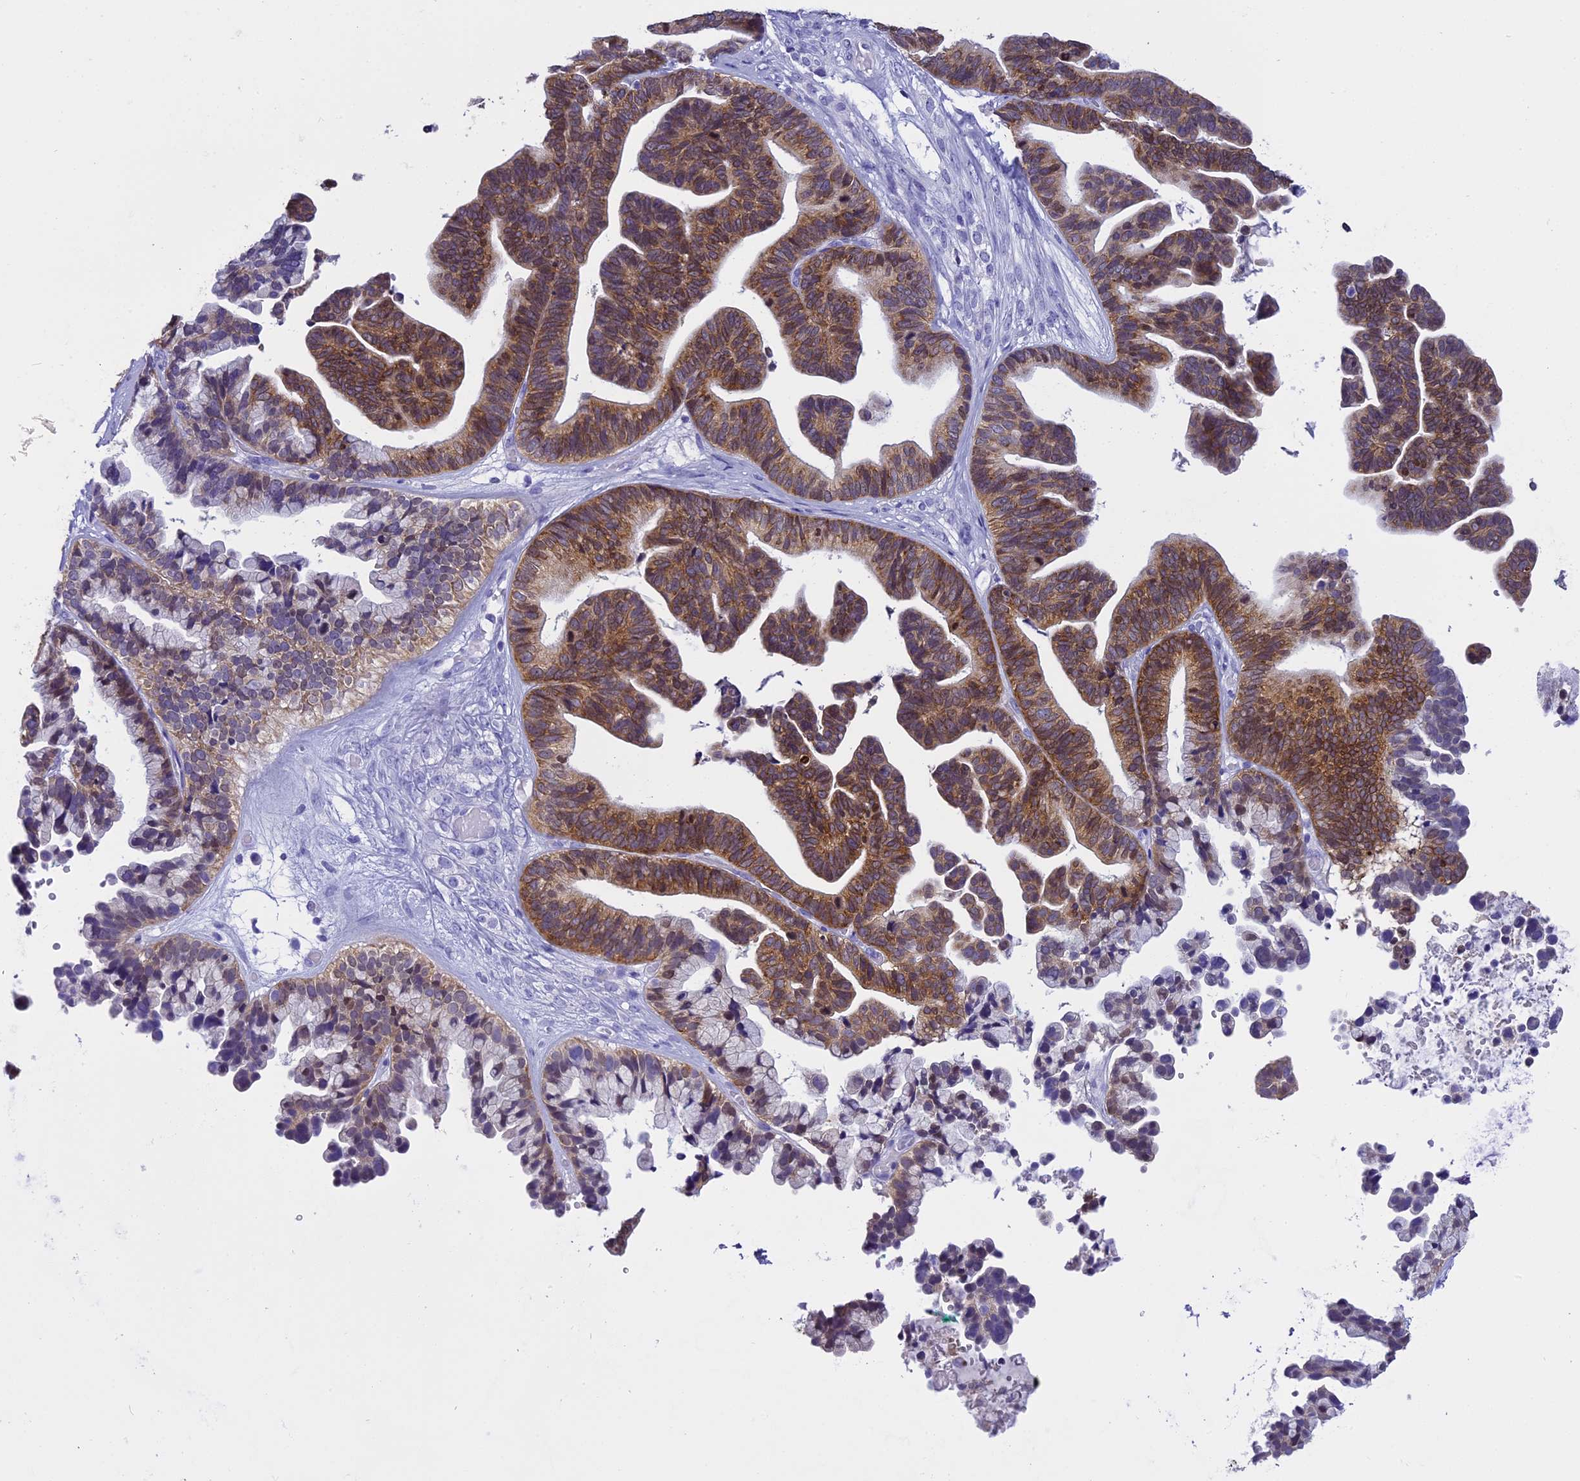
{"staining": {"intensity": "strong", "quantity": ">75%", "location": "cytoplasmic/membranous"}, "tissue": "ovarian cancer", "cell_type": "Tumor cells", "image_type": "cancer", "snomed": [{"axis": "morphology", "description": "Cystadenocarcinoma, serous, NOS"}, {"axis": "topography", "description": "Ovary"}], "caption": "Immunohistochemical staining of ovarian cancer (serous cystadenocarcinoma) shows high levels of strong cytoplasmic/membranous protein positivity in about >75% of tumor cells.", "gene": "KCTD14", "patient": {"sex": "female", "age": 56}}